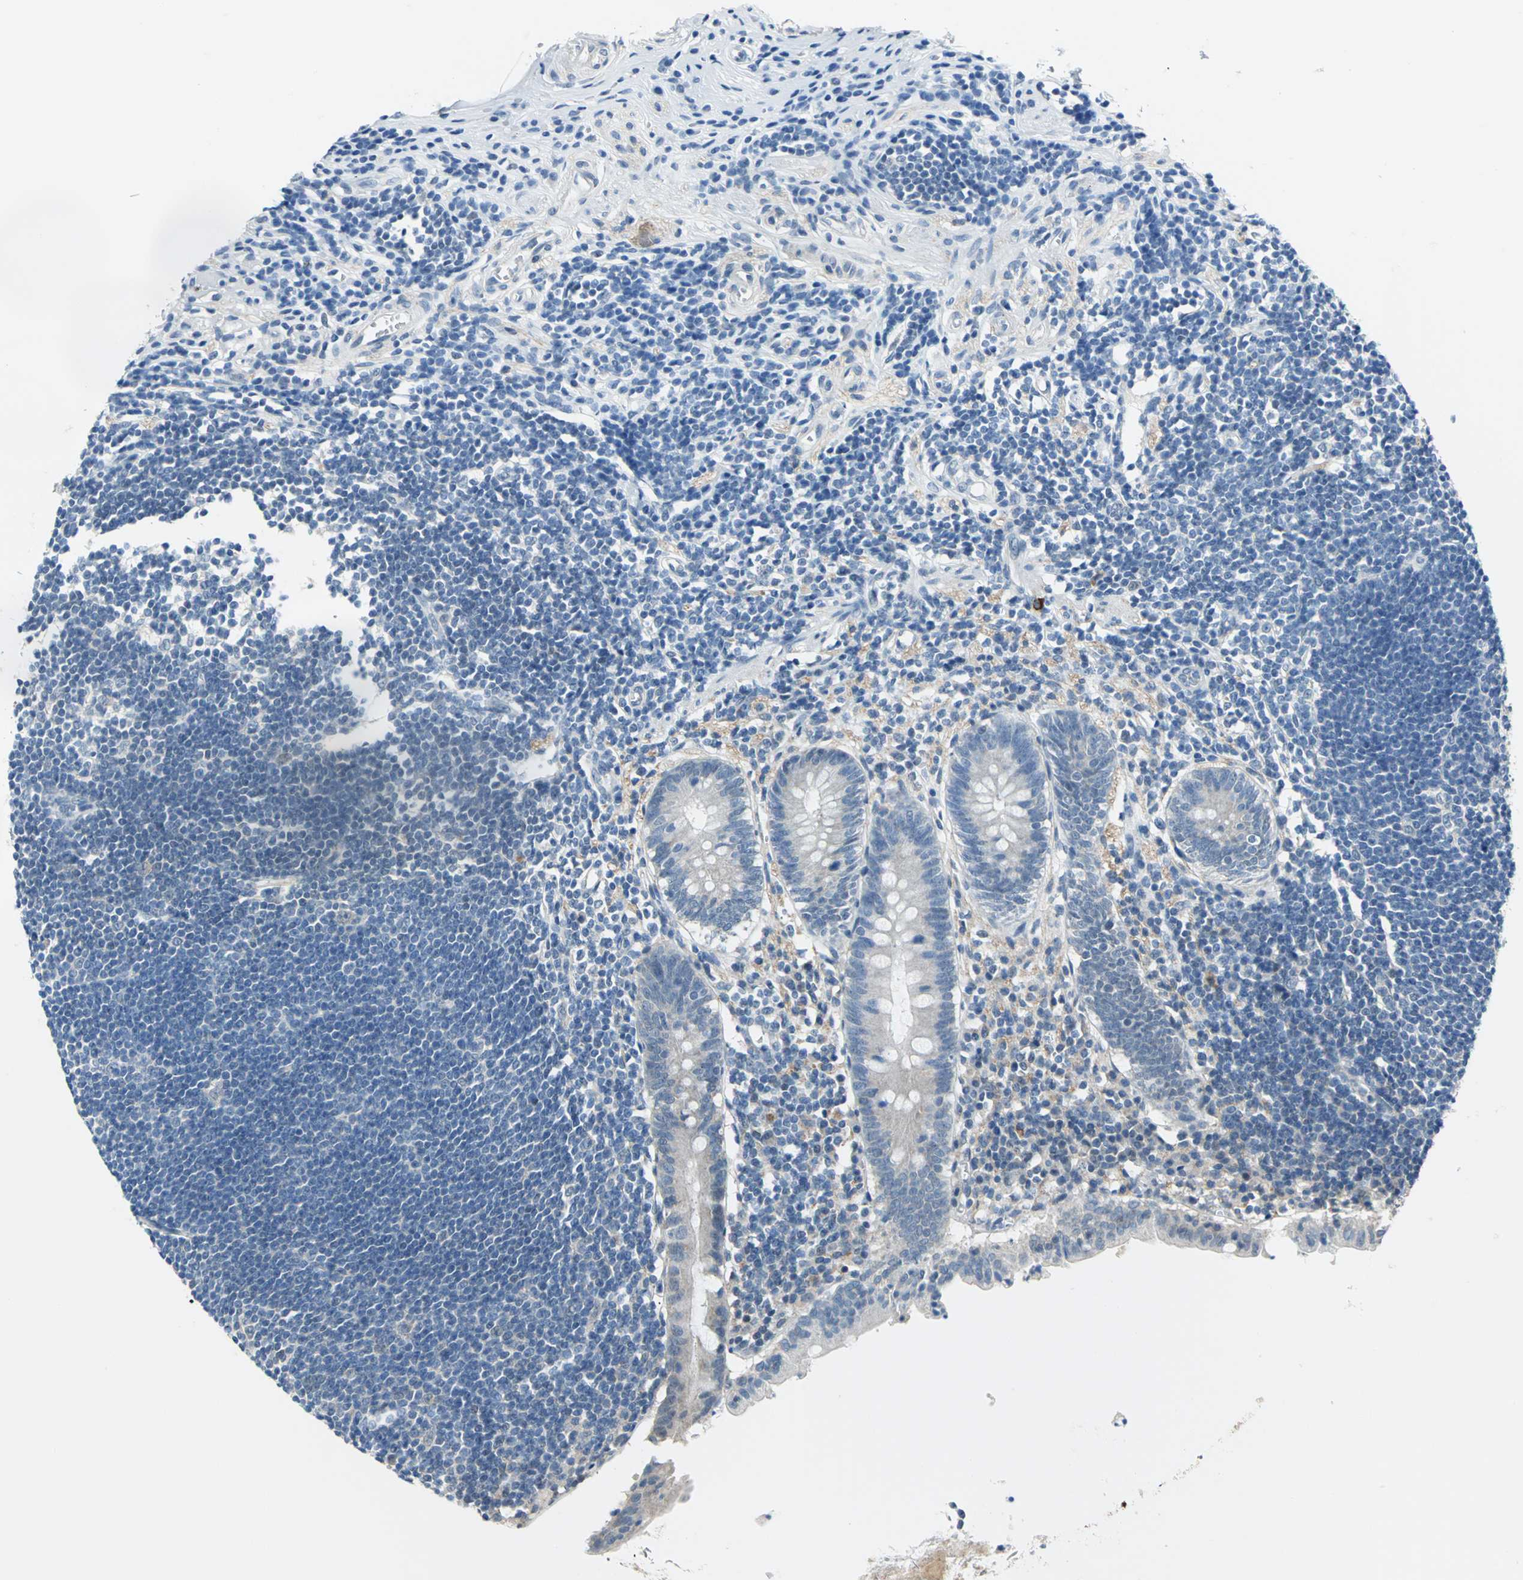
{"staining": {"intensity": "negative", "quantity": "none", "location": "none"}, "tissue": "appendix", "cell_type": "Glandular cells", "image_type": "normal", "snomed": [{"axis": "morphology", "description": "Normal tissue, NOS"}, {"axis": "topography", "description": "Appendix"}], "caption": "DAB (3,3'-diaminobenzidine) immunohistochemical staining of normal human appendix reveals no significant staining in glandular cells. (Brightfield microscopy of DAB immunohistochemistry (IHC) at high magnification).", "gene": "PIN1", "patient": {"sex": "female", "age": 50}}